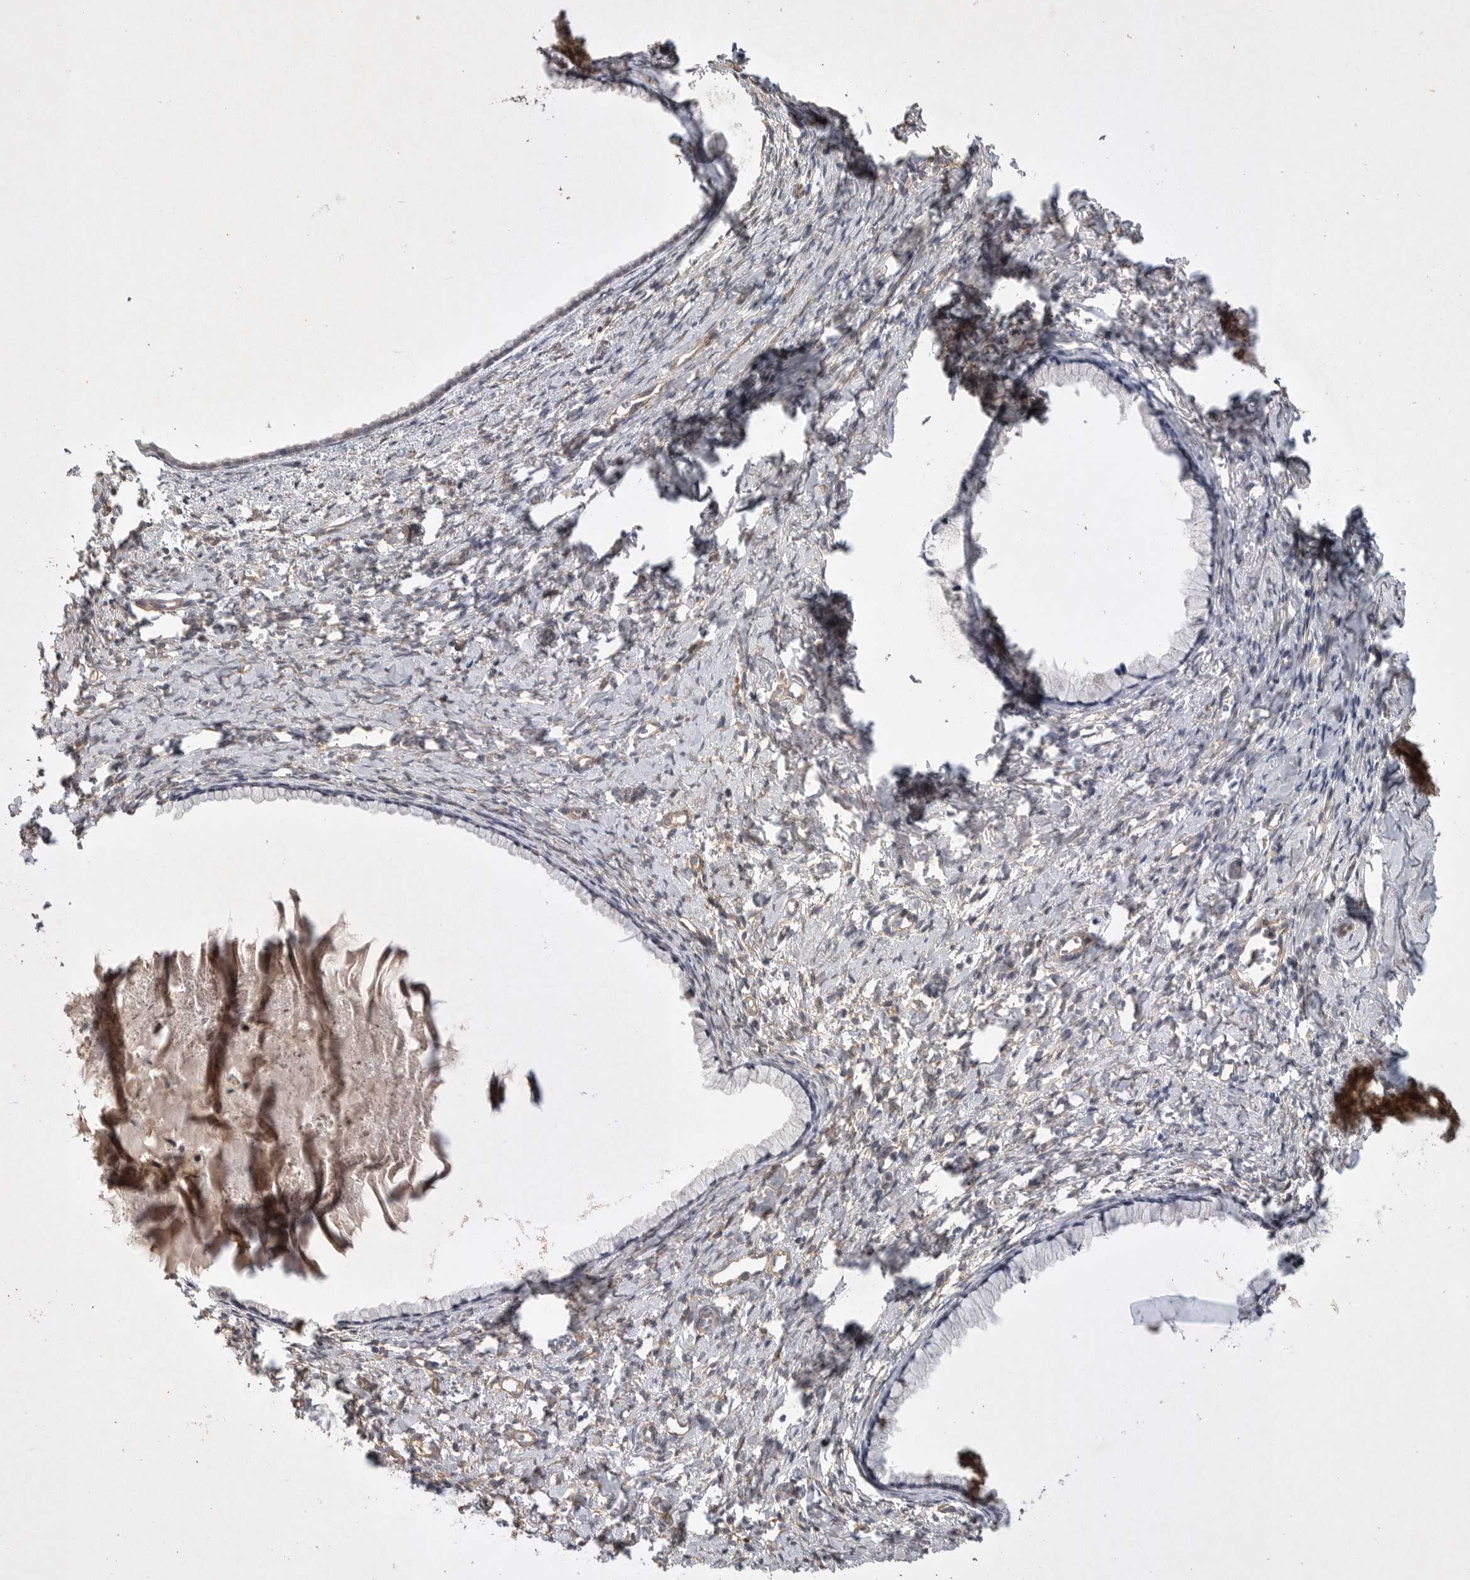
{"staining": {"intensity": "negative", "quantity": "none", "location": "none"}, "tissue": "cervix", "cell_type": "Glandular cells", "image_type": "normal", "snomed": [{"axis": "morphology", "description": "Normal tissue, NOS"}, {"axis": "topography", "description": "Cervix"}], "caption": "There is no significant expression in glandular cells of cervix. The staining is performed using DAB (3,3'-diaminobenzidine) brown chromogen with nuclei counter-stained in using hematoxylin.", "gene": "ANKFY1", "patient": {"sex": "female", "age": 75}}